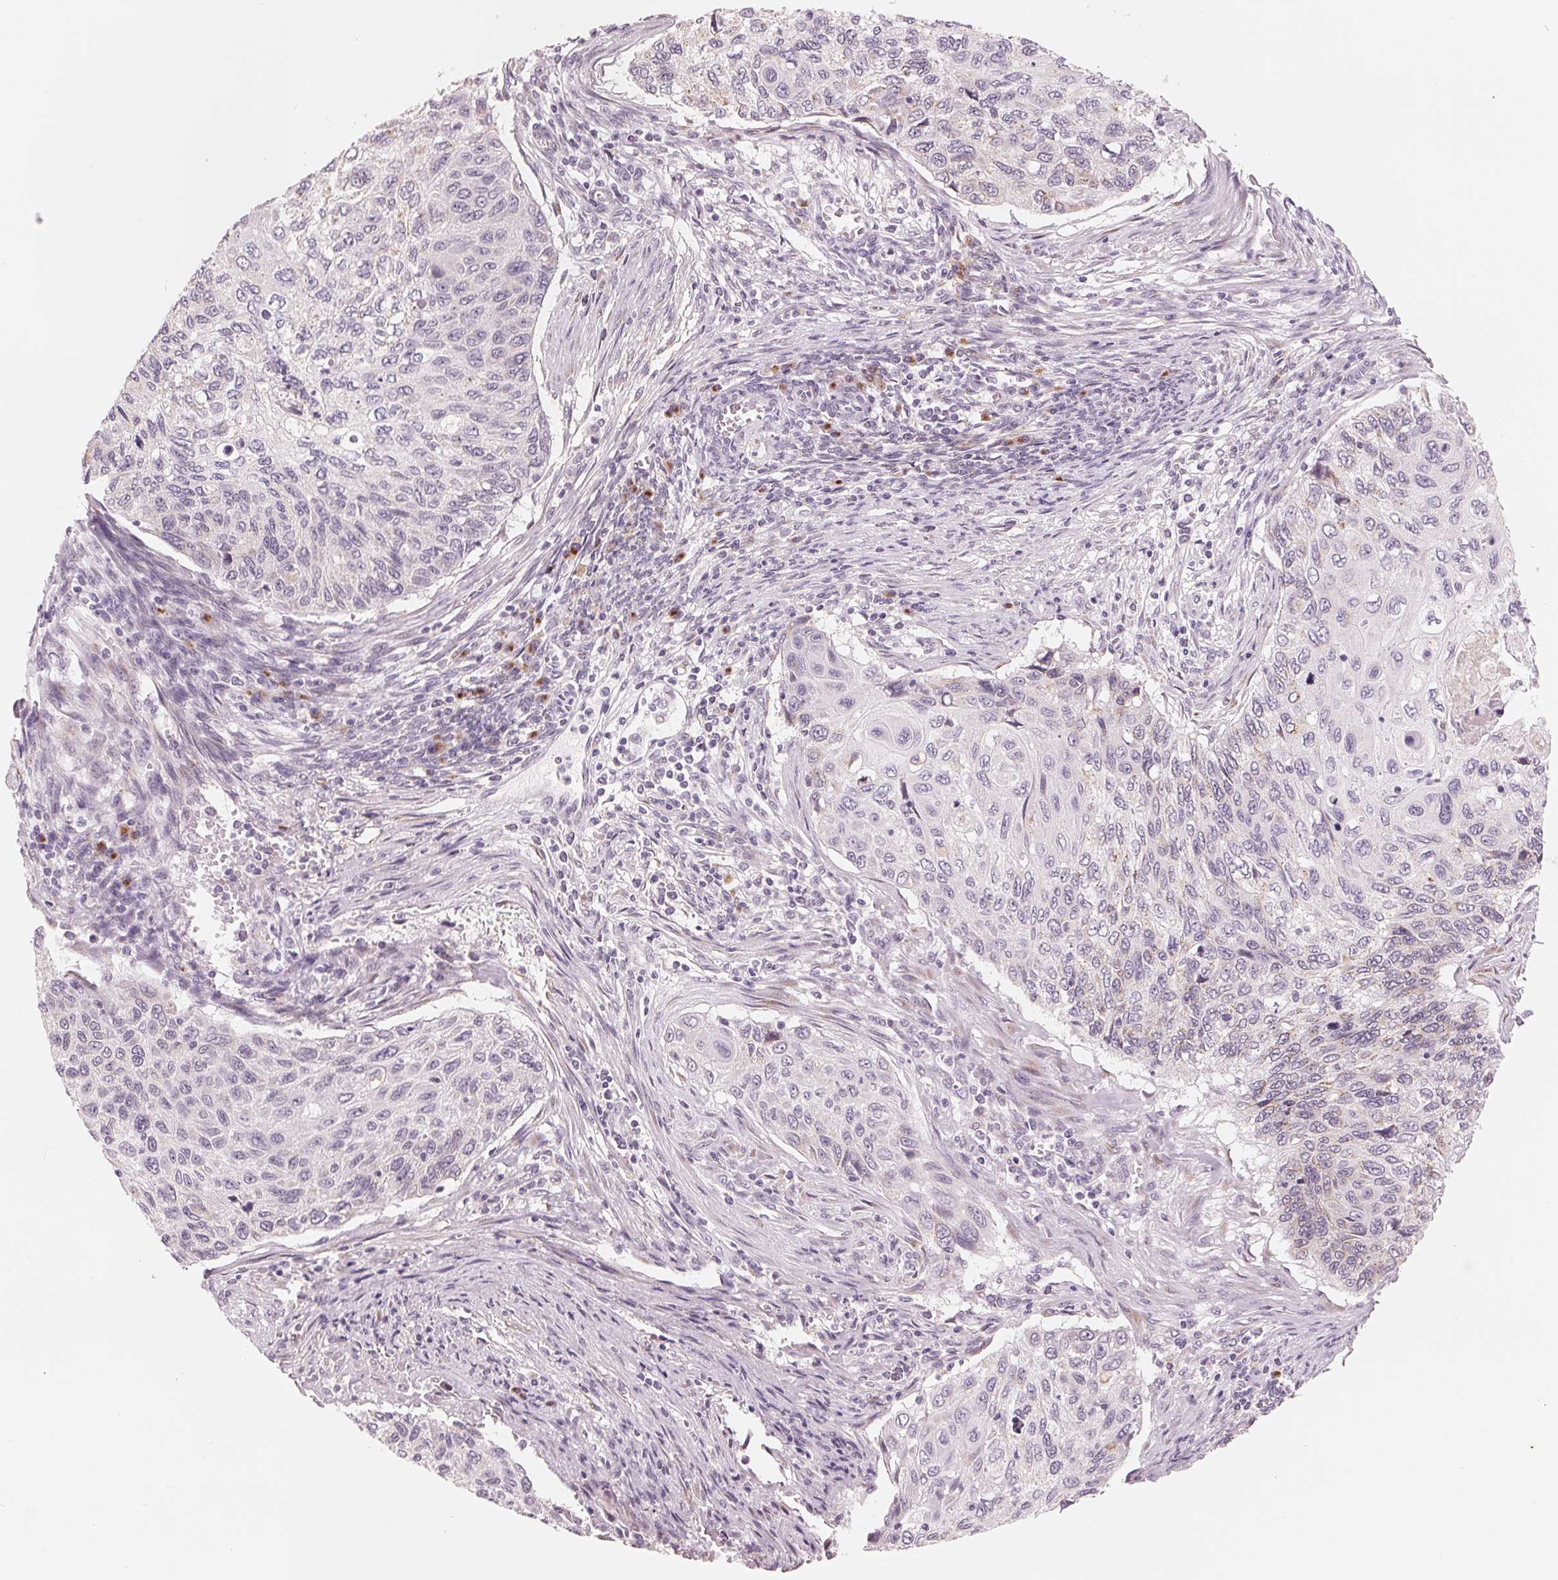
{"staining": {"intensity": "negative", "quantity": "none", "location": "none"}, "tissue": "cervical cancer", "cell_type": "Tumor cells", "image_type": "cancer", "snomed": [{"axis": "morphology", "description": "Squamous cell carcinoma, NOS"}, {"axis": "topography", "description": "Cervix"}], "caption": "Photomicrograph shows no significant protein staining in tumor cells of cervical cancer.", "gene": "IL9R", "patient": {"sex": "female", "age": 70}}